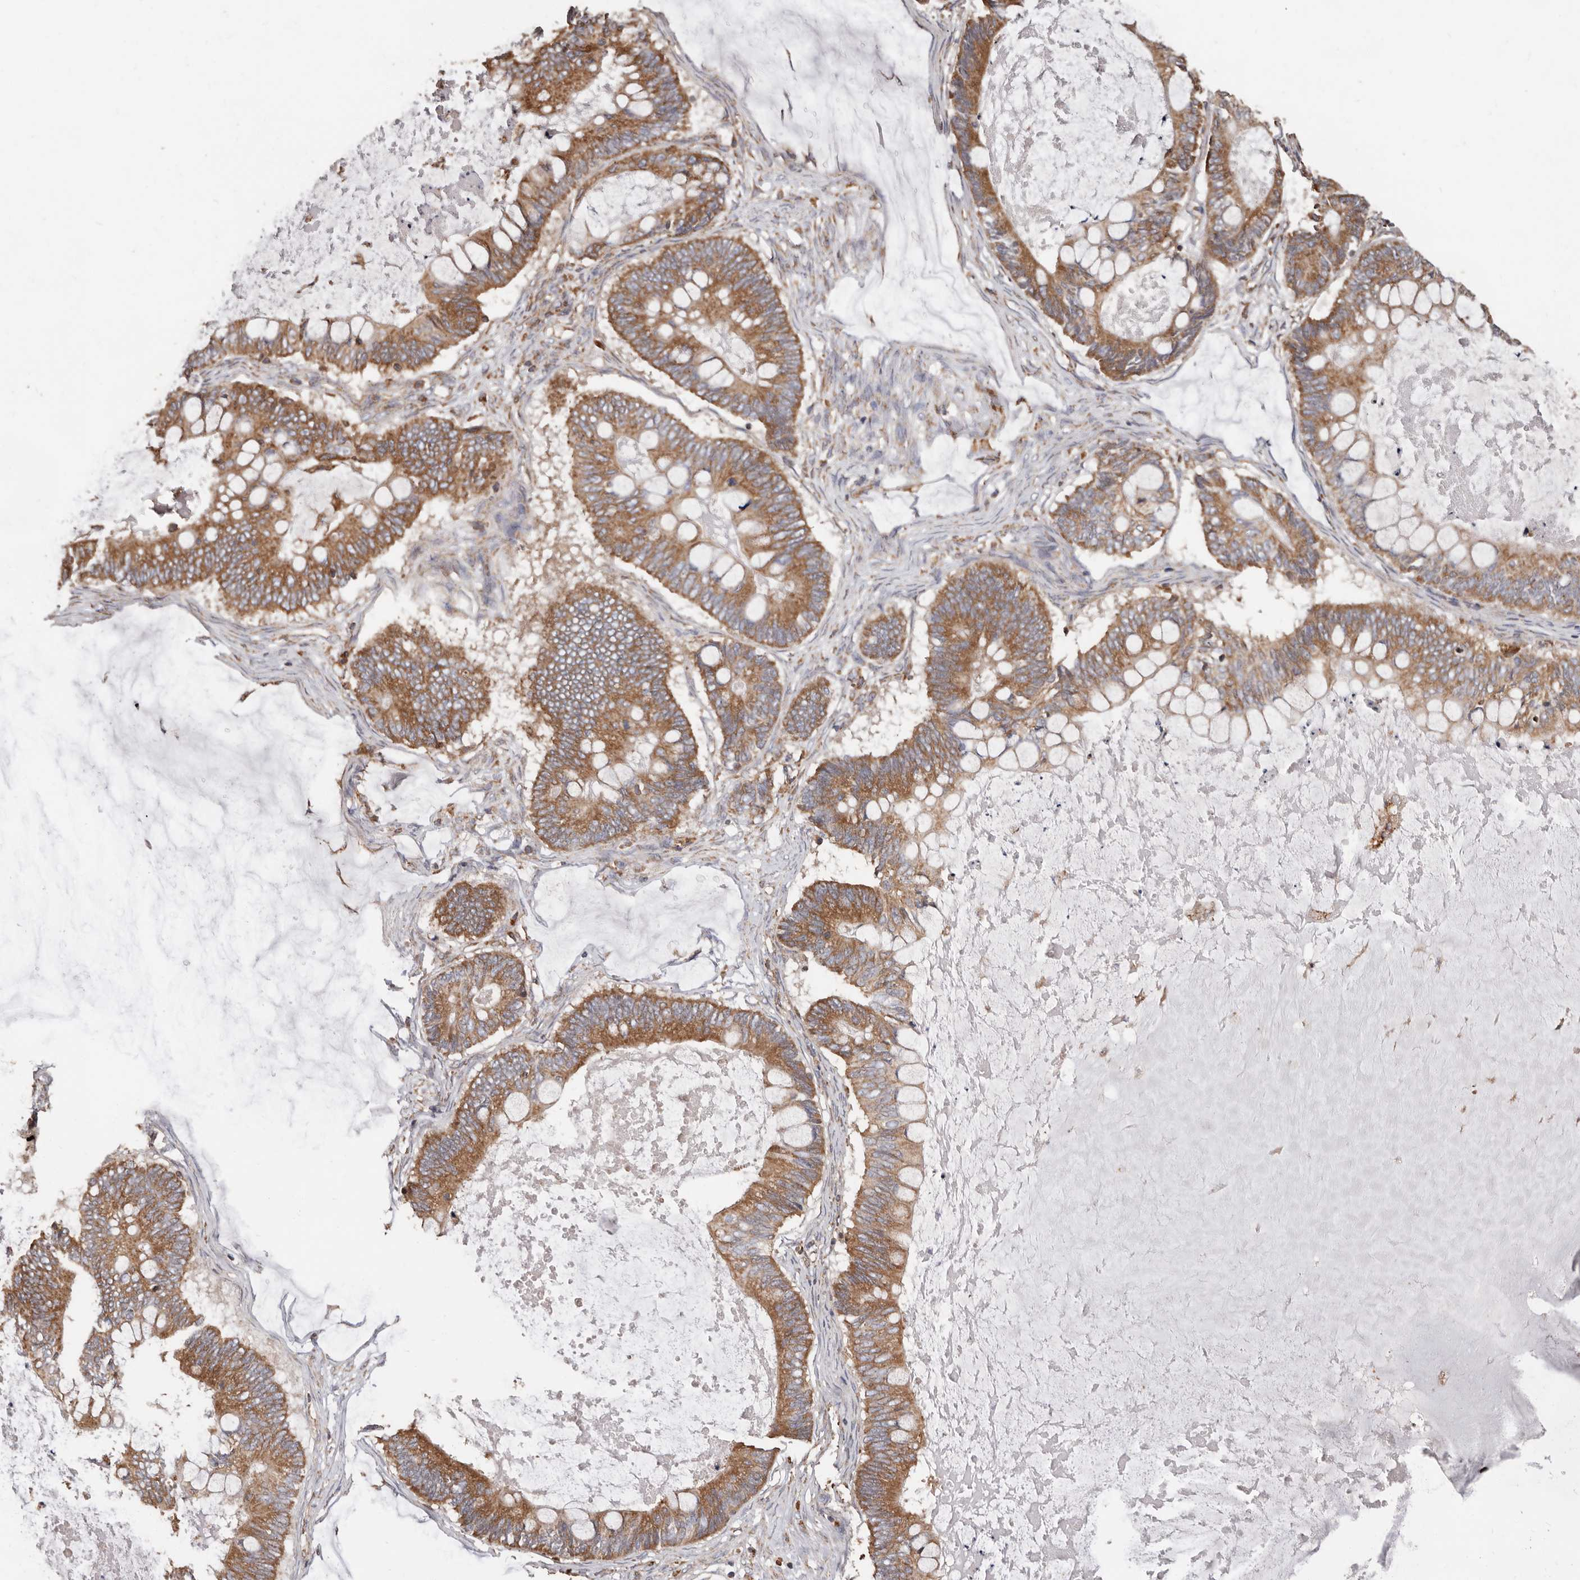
{"staining": {"intensity": "moderate", "quantity": ">75%", "location": "cytoplasmic/membranous"}, "tissue": "ovarian cancer", "cell_type": "Tumor cells", "image_type": "cancer", "snomed": [{"axis": "morphology", "description": "Cystadenocarcinoma, mucinous, NOS"}, {"axis": "topography", "description": "Ovary"}], "caption": "An immunohistochemistry (IHC) image of neoplastic tissue is shown. Protein staining in brown highlights moderate cytoplasmic/membranous positivity in ovarian cancer (mucinous cystadenocarcinoma) within tumor cells.", "gene": "OSGIN2", "patient": {"sex": "female", "age": 61}}